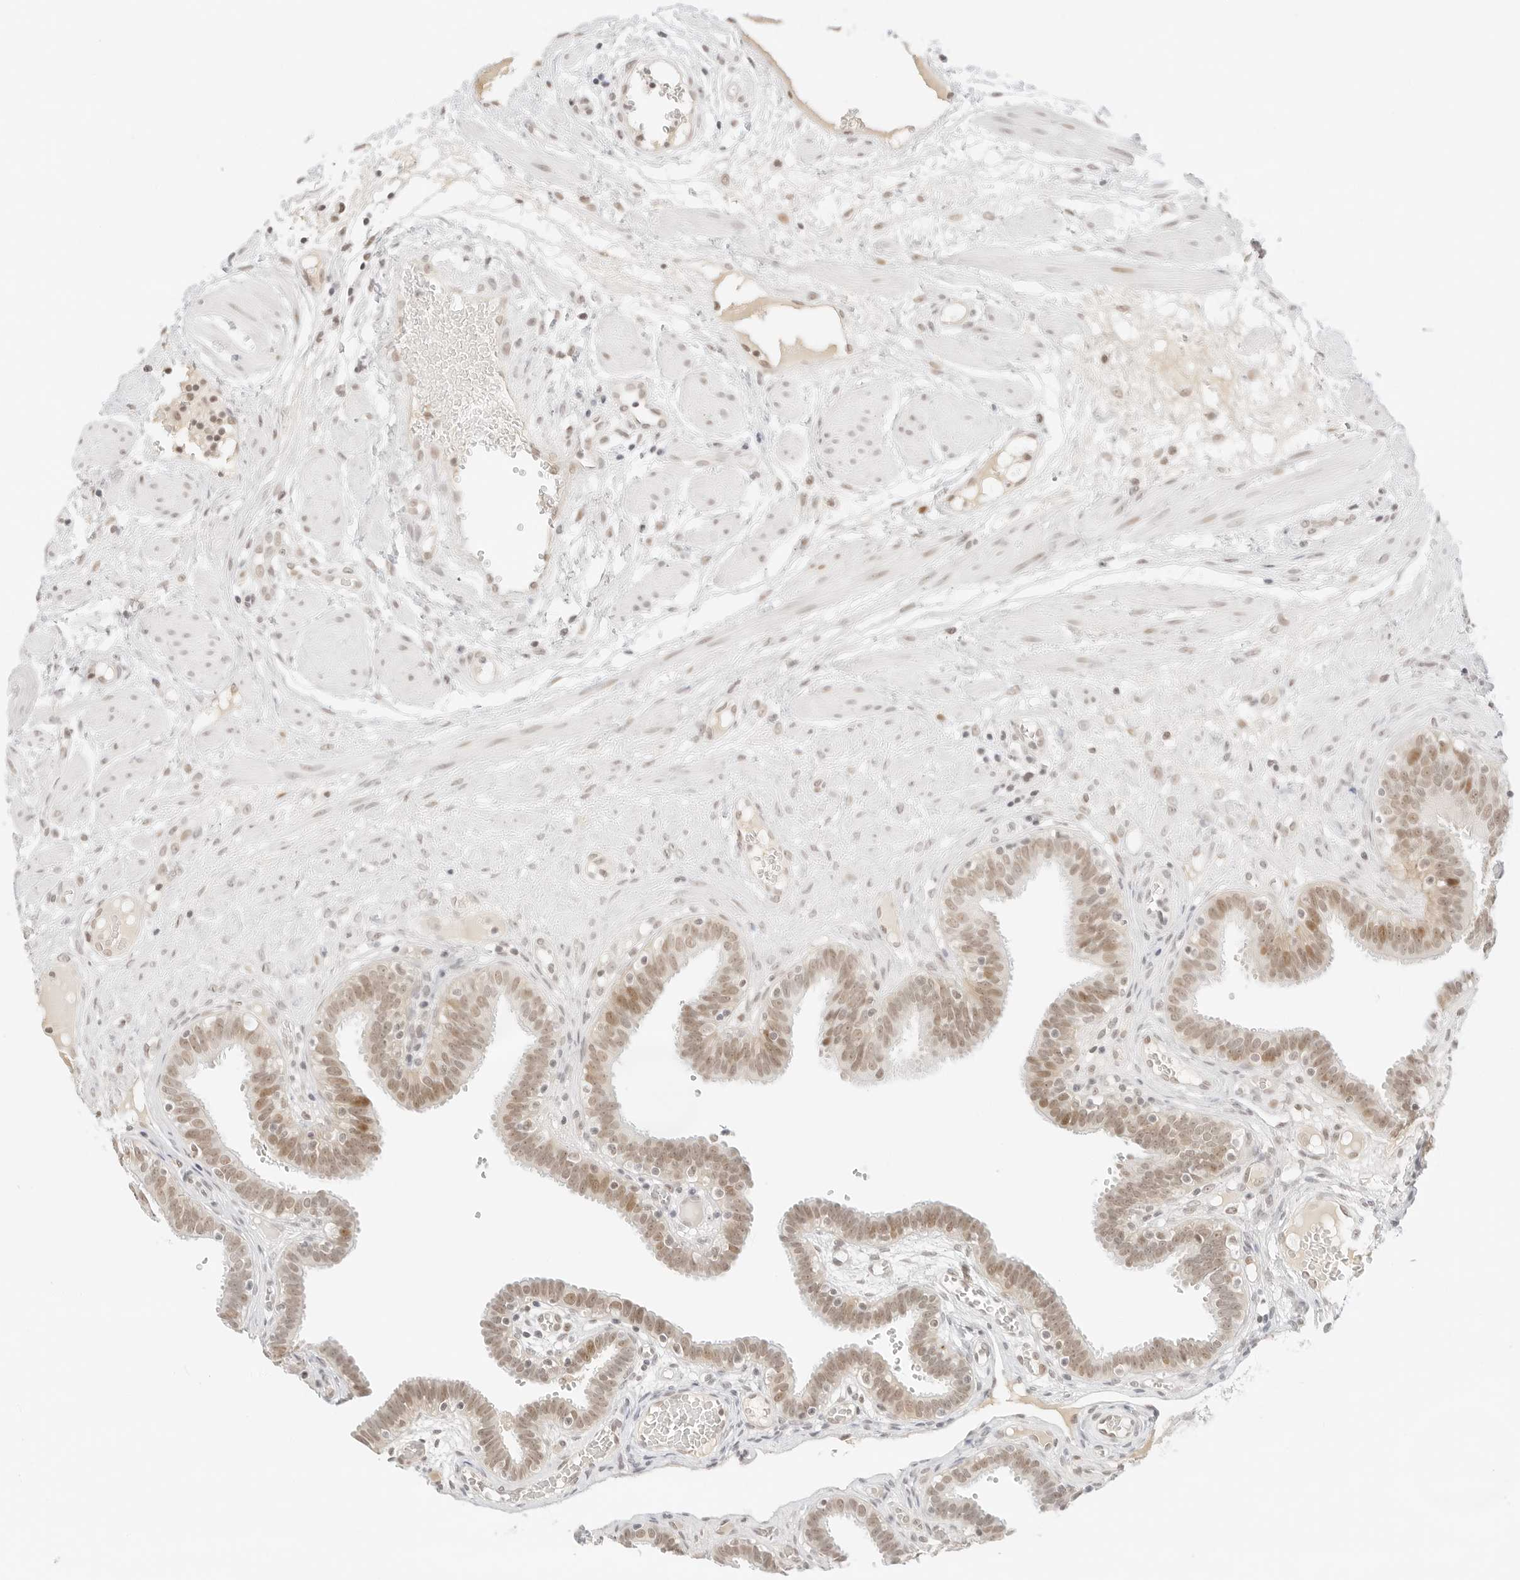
{"staining": {"intensity": "weak", "quantity": "25%-75%", "location": "cytoplasmic/membranous,nuclear"}, "tissue": "fallopian tube", "cell_type": "Glandular cells", "image_type": "normal", "snomed": [{"axis": "morphology", "description": "Normal tissue, NOS"}, {"axis": "topography", "description": "Fallopian tube"}, {"axis": "topography", "description": "Placenta"}], "caption": "Immunohistochemical staining of normal fallopian tube exhibits weak cytoplasmic/membranous,nuclear protein expression in about 25%-75% of glandular cells. (DAB = brown stain, brightfield microscopy at high magnification).", "gene": "ITGA6", "patient": {"sex": "female", "age": 32}}